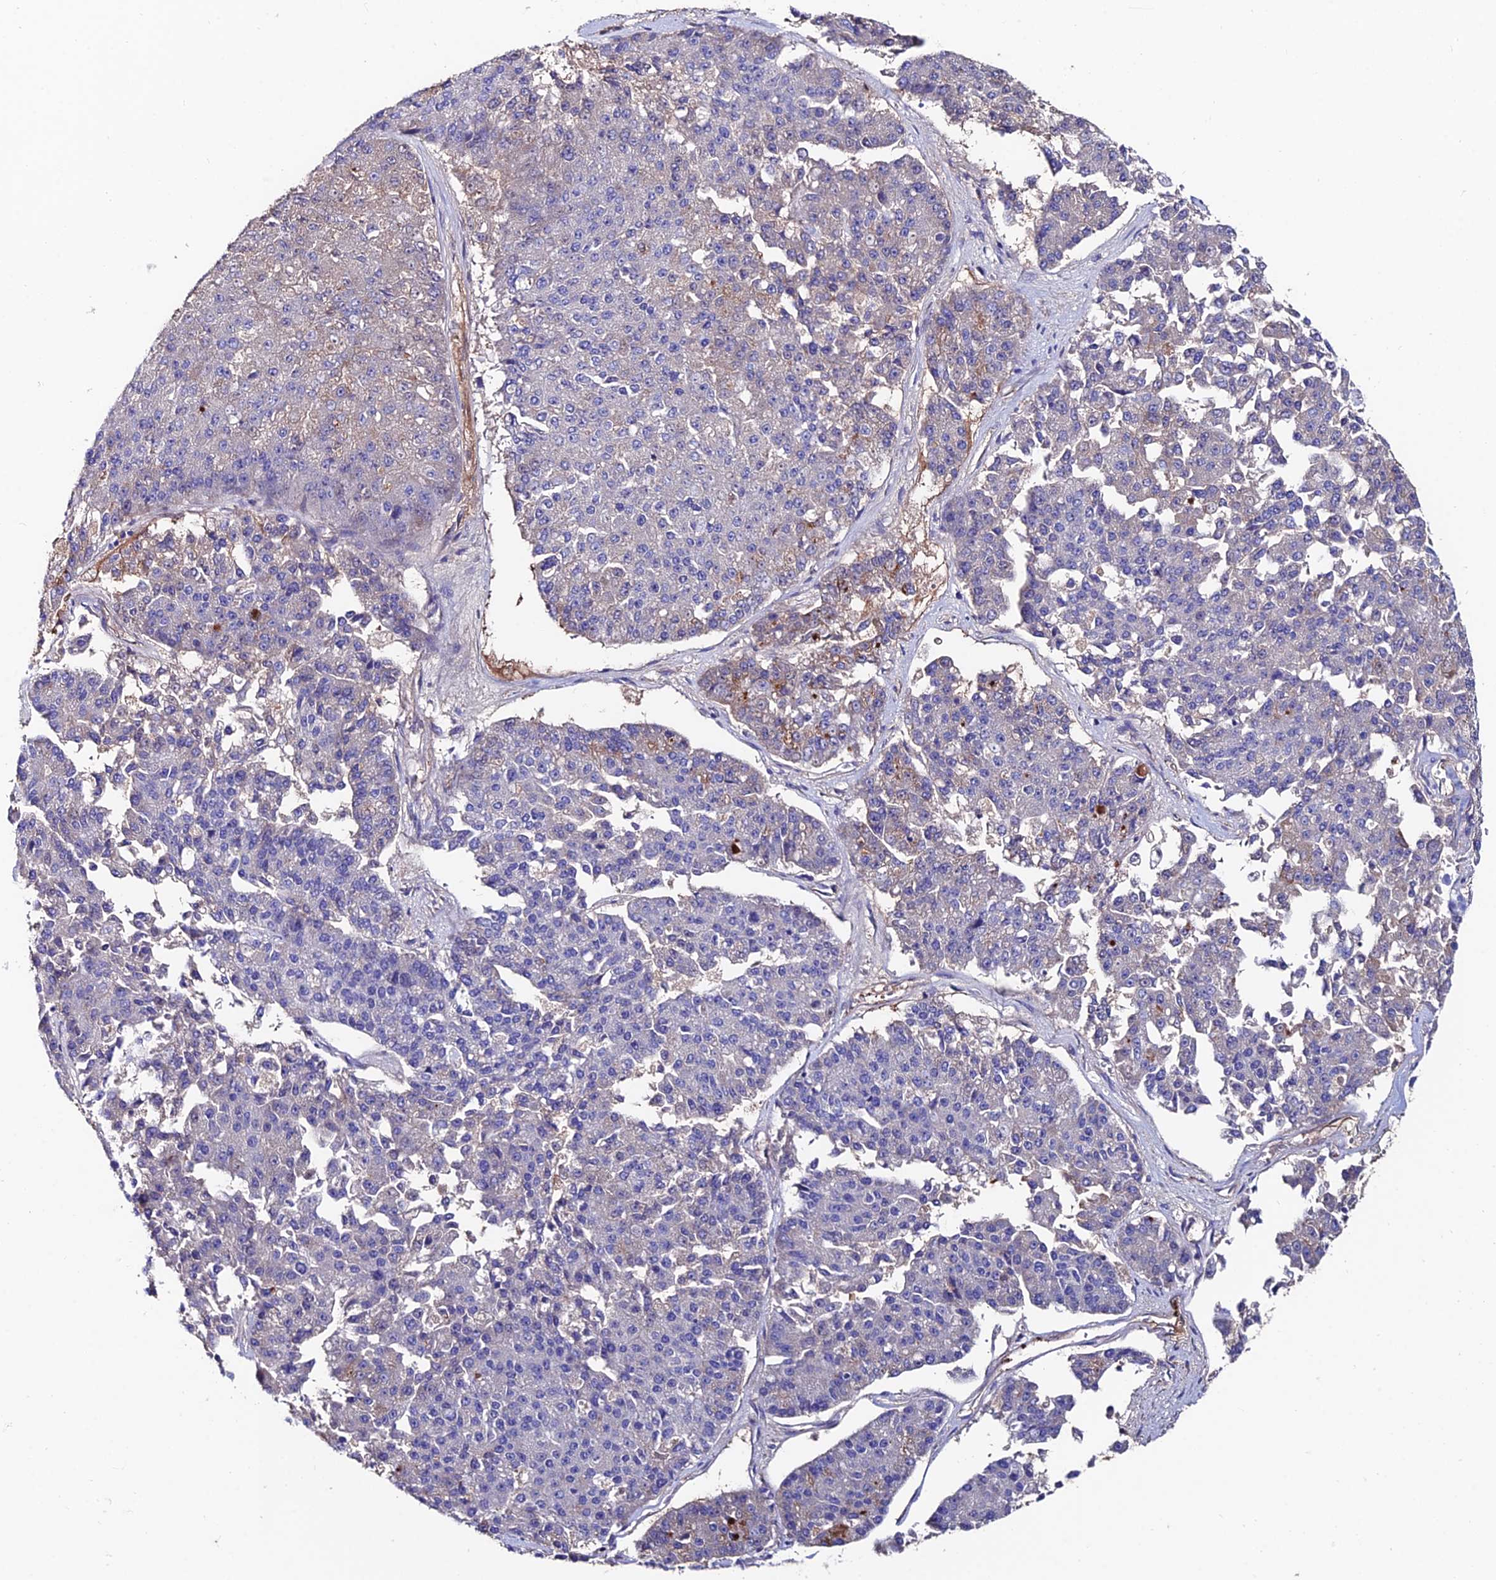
{"staining": {"intensity": "negative", "quantity": "none", "location": "none"}, "tissue": "pancreatic cancer", "cell_type": "Tumor cells", "image_type": "cancer", "snomed": [{"axis": "morphology", "description": "Adenocarcinoma, NOS"}, {"axis": "topography", "description": "Pancreas"}], "caption": "This is an IHC histopathology image of human pancreatic cancer (adenocarcinoma). There is no staining in tumor cells.", "gene": "SLC25A16", "patient": {"sex": "male", "age": 50}}